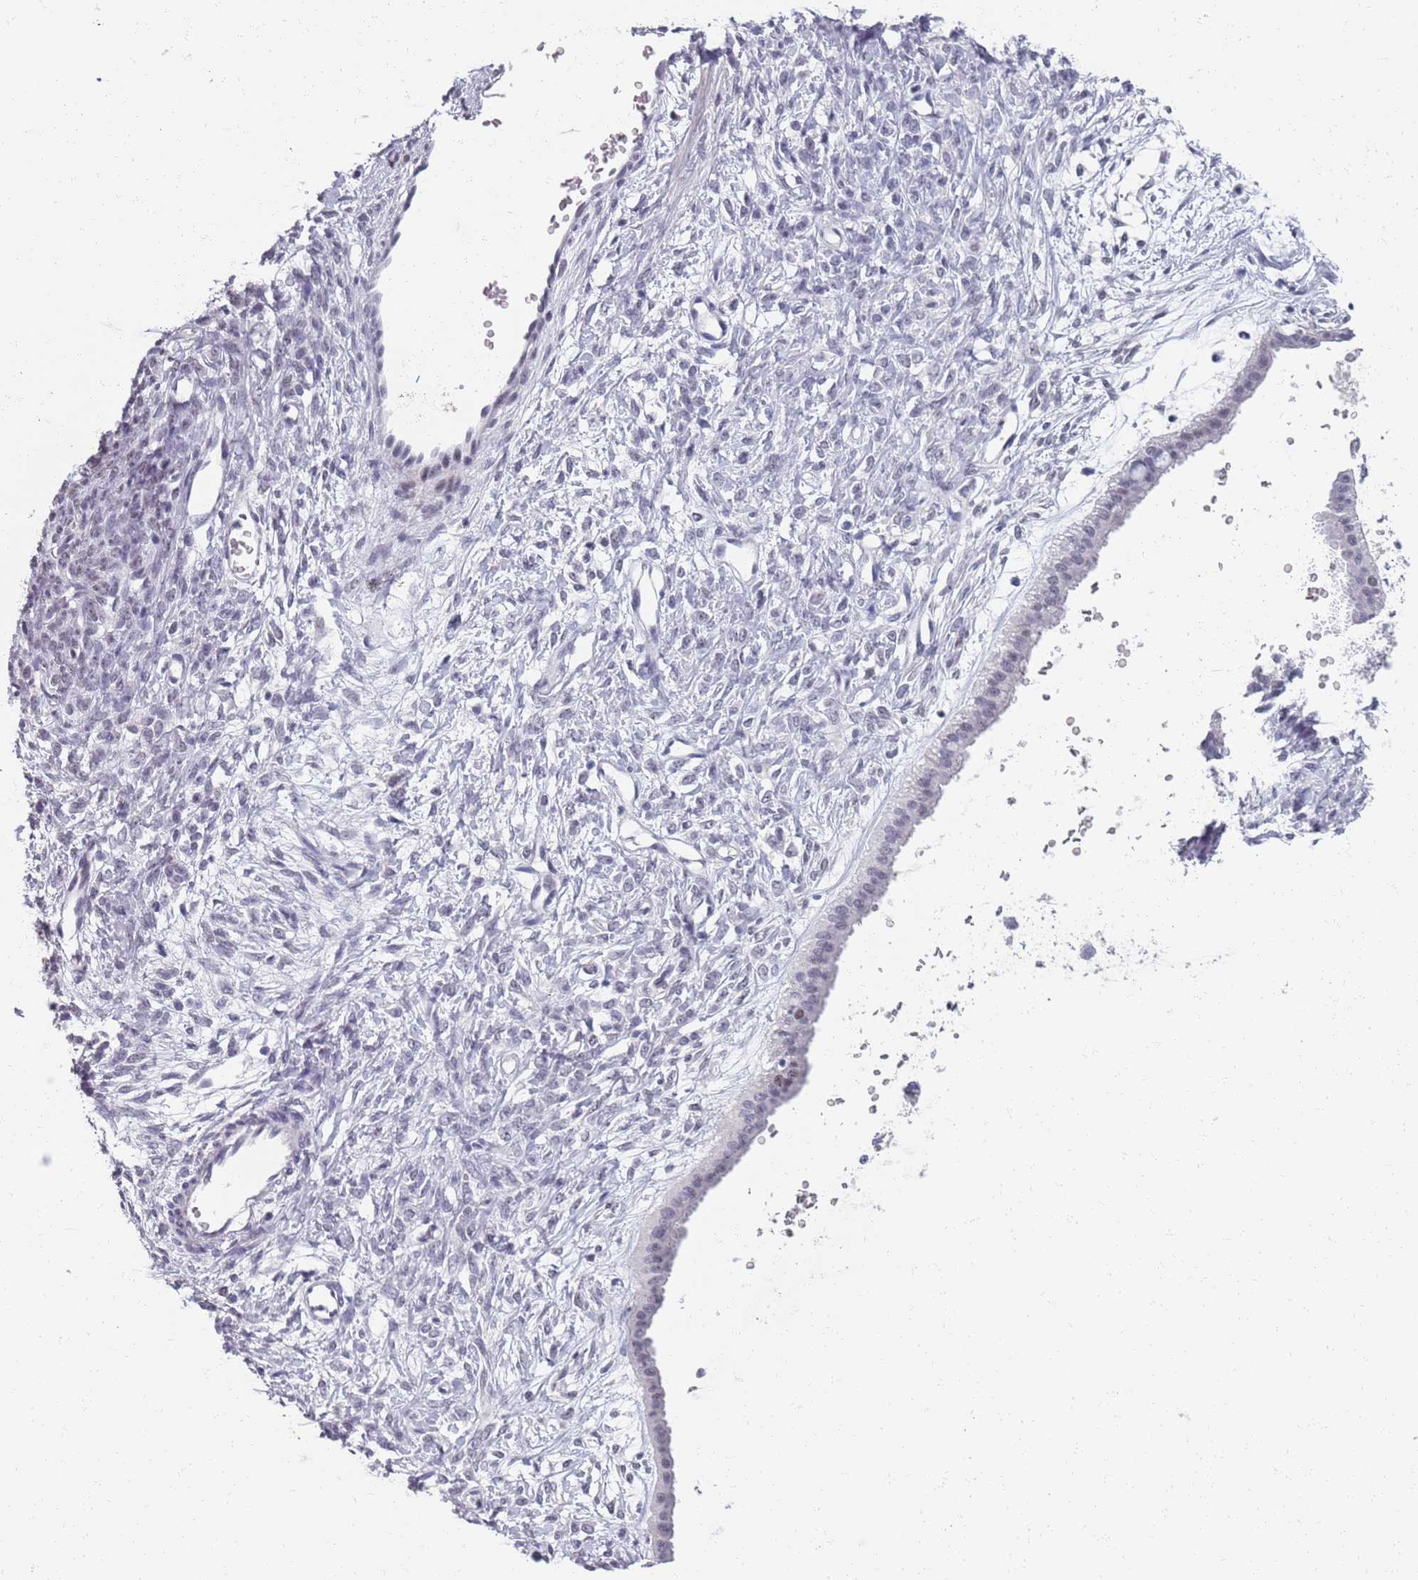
{"staining": {"intensity": "negative", "quantity": "none", "location": "none"}, "tissue": "ovarian cancer", "cell_type": "Tumor cells", "image_type": "cancer", "snomed": [{"axis": "morphology", "description": "Cystadenocarcinoma, mucinous, NOS"}, {"axis": "topography", "description": "Ovary"}], "caption": "High power microscopy image of an IHC image of ovarian cancer, revealing no significant positivity in tumor cells.", "gene": "SAMD1", "patient": {"sex": "female", "age": 73}}